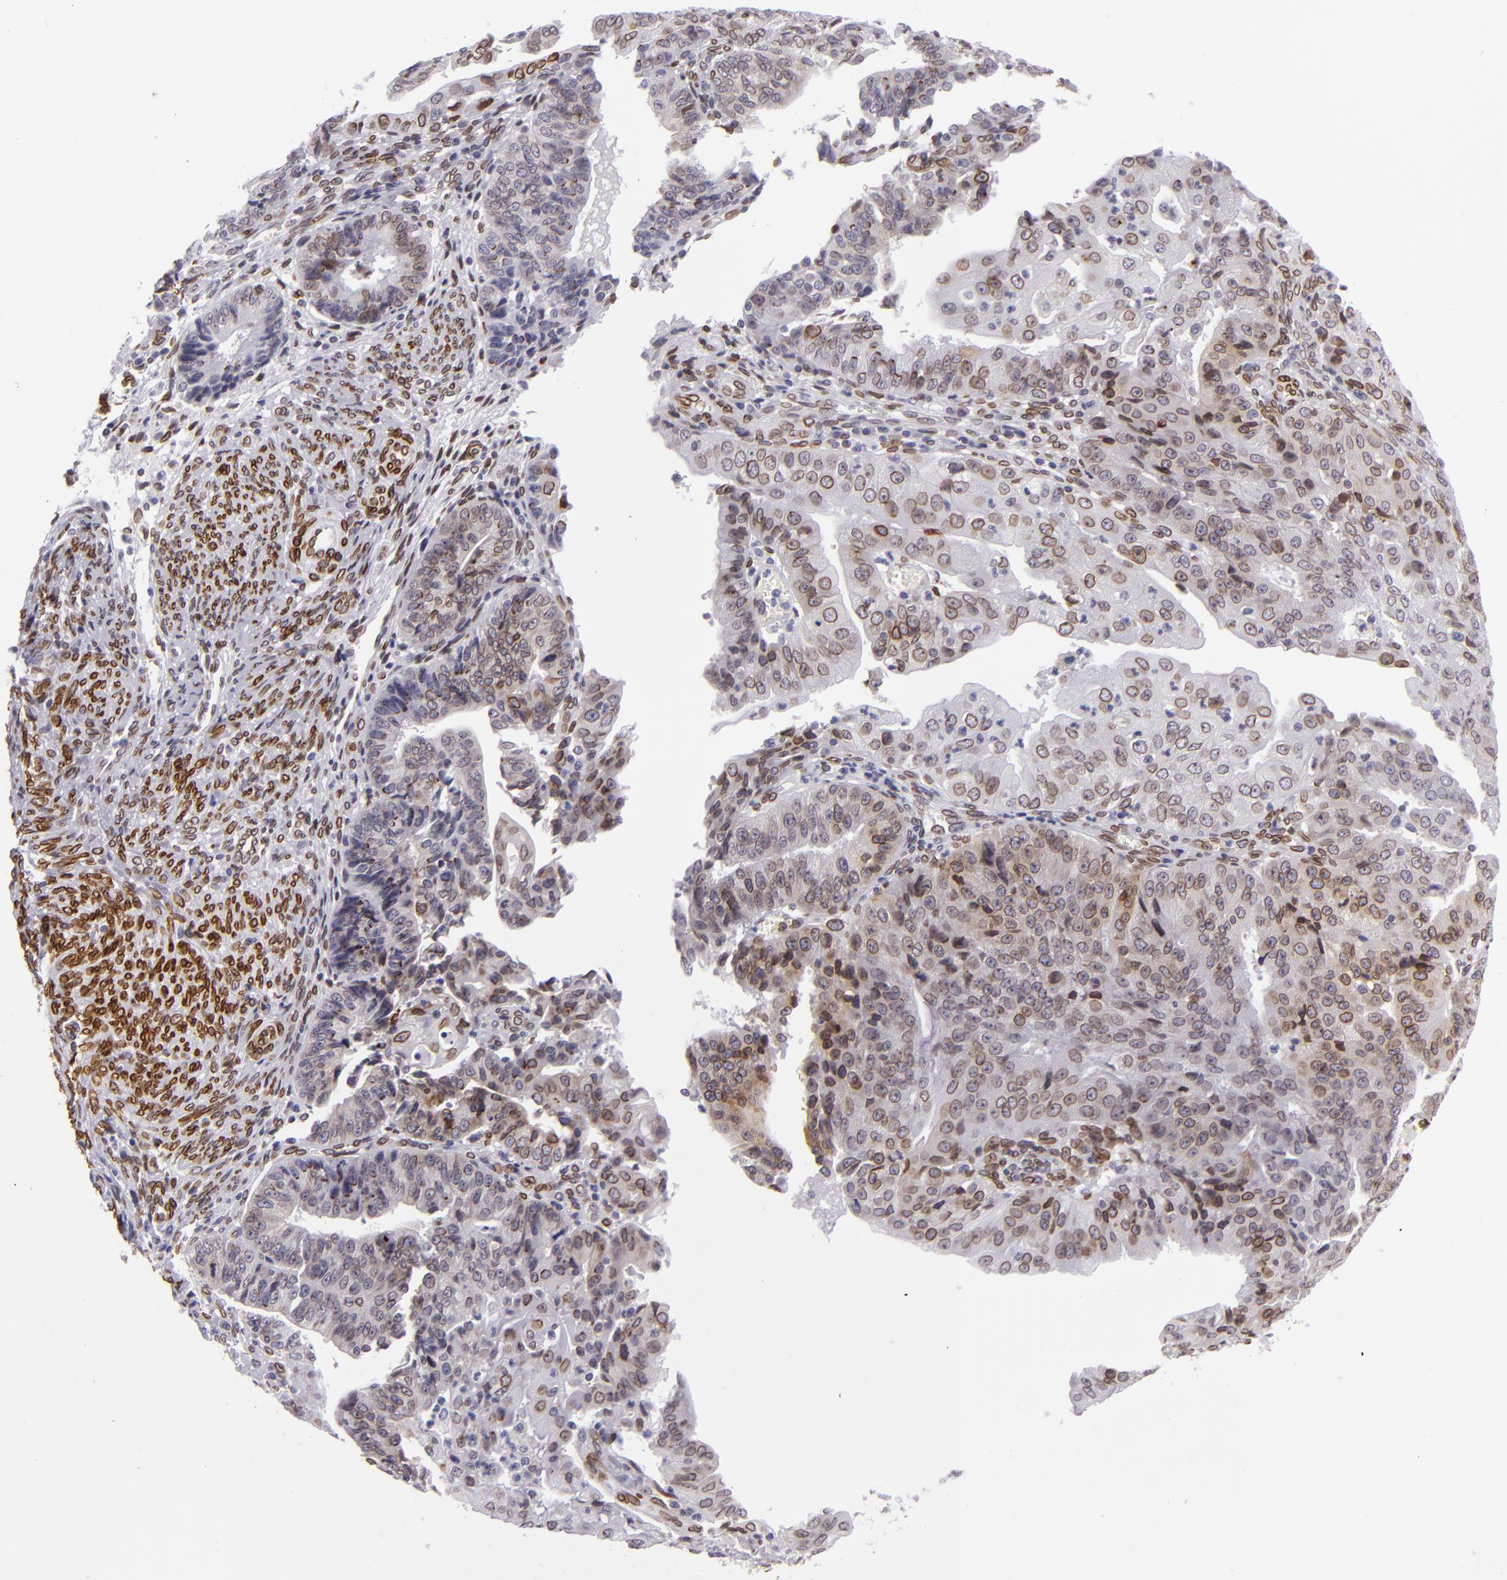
{"staining": {"intensity": "moderate", "quantity": ">75%", "location": "cytoplasmic/membranous,nuclear"}, "tissue": "endometrial cancer", "cell_type": "Tumor cells", "image_type": "cancer", "snomed": [{"axis": "morphology", "description": "Adenocarcinoma, NOS"}, {"axis": "topography", "description": "Endometrium"}], "caption": "Moderate cytoplasmic/membranous and nuclear expression for a protein is present in approximately >75% of tumor cells of endometrial cancer using immunohistochemistry (IHC).", "gene": "EMD", "patient": {"sex": "female", "age": 56}}